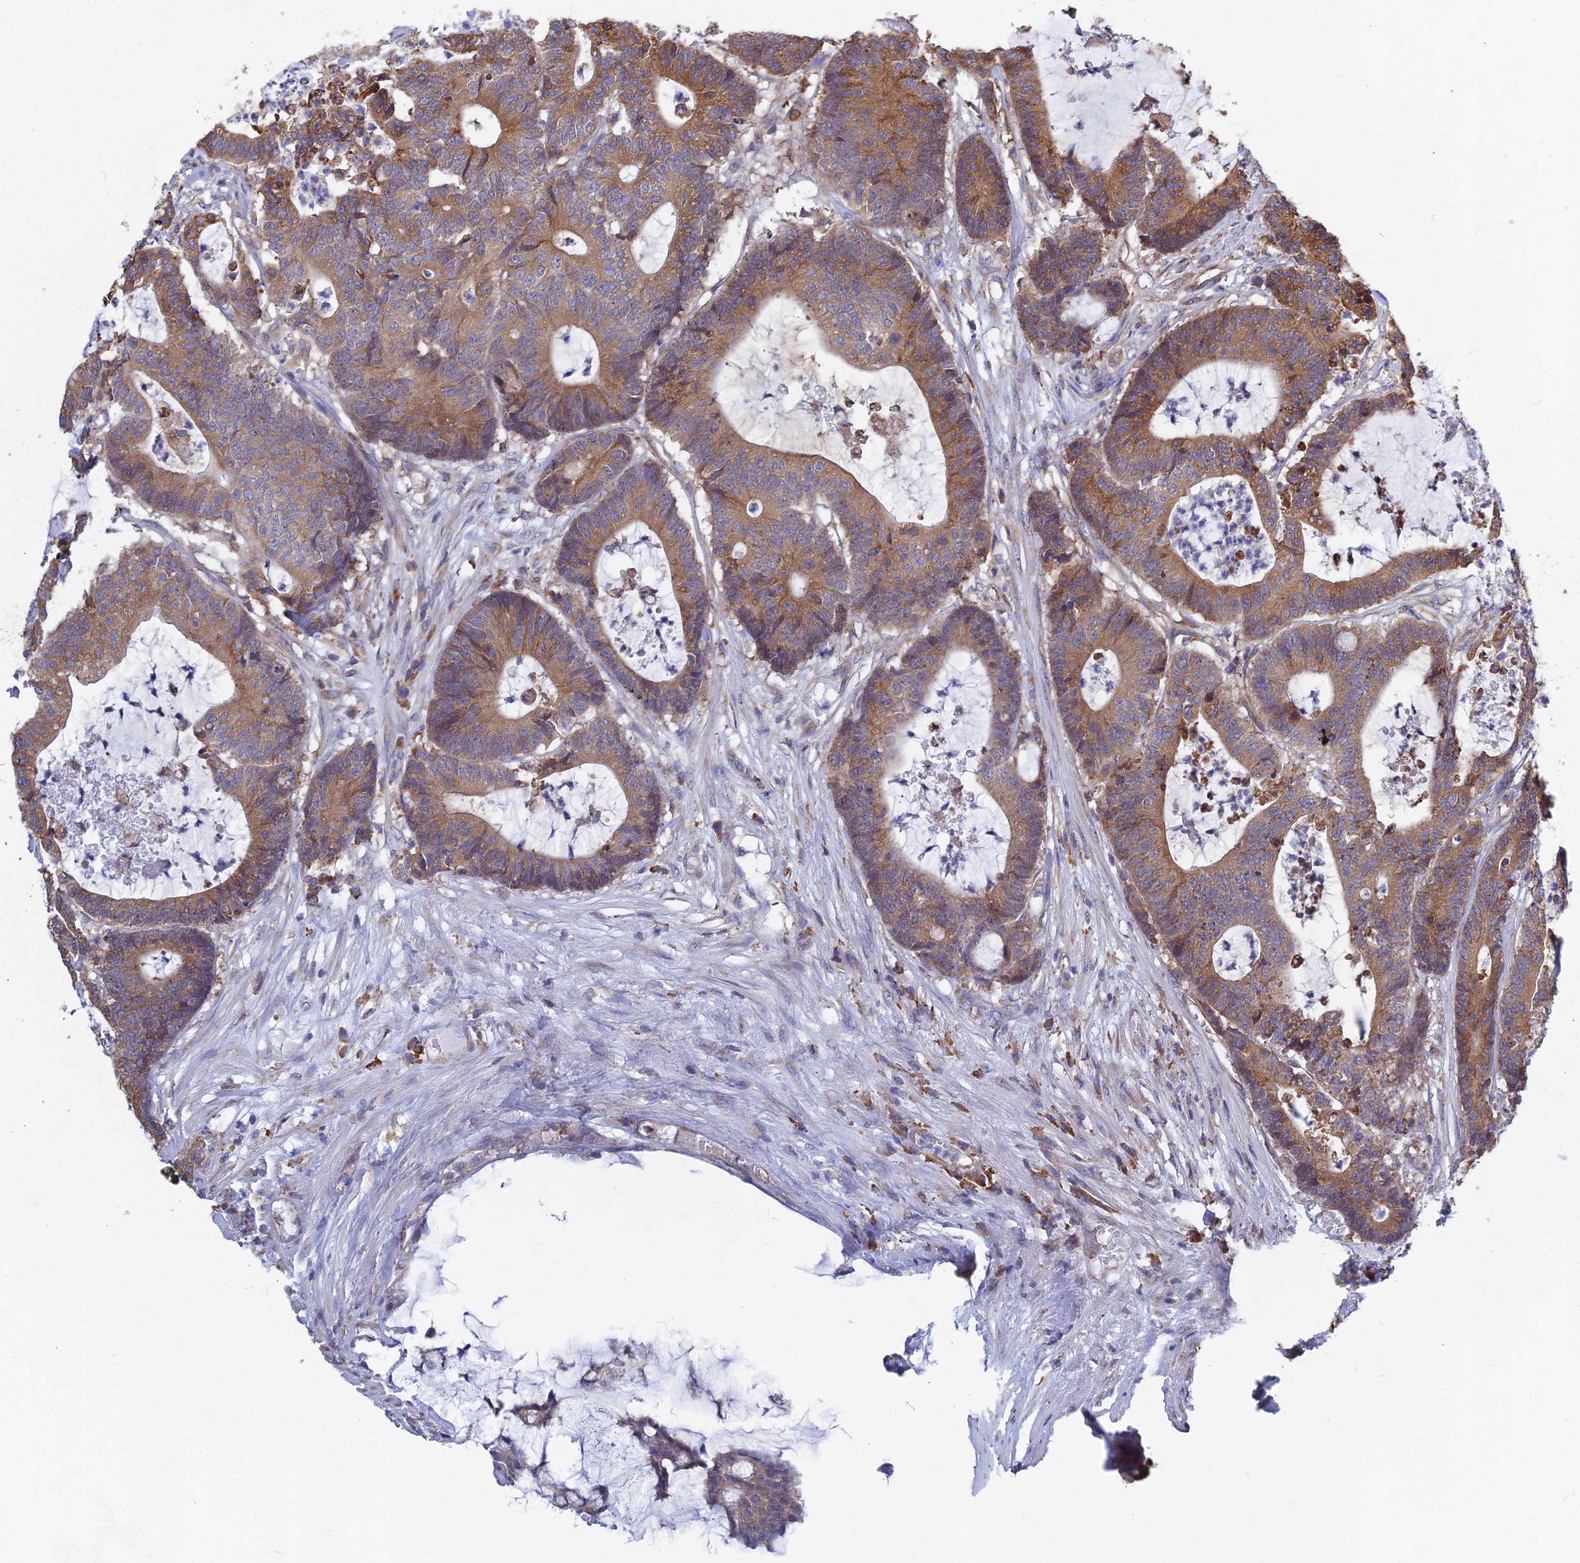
{"staining": {"intensity": "moderate", "quantity": ">75%", "location": "cytoplasmic/membranous"}, "tissue": "colorectal cancer", "cell_type": "Tumor cells", "image_type": "cancer", "snomed": [{"axis": "morphology", "description": "Adenocarcinoma, NOS"}, {"axis": "topography", "description": "Colon"}], "caption": "Immunohistochemical staining of adenocarcinoma (colorectal) shows medium levels of moderate cytoplasmic/membranous protein staining in about >75% of tumor cells. The staining was performed using DAB (3,3'-diaminobenzidine), with brown indicating positive protein expression. Nuclei are stained blue with hematoxylin.", "gene": "KIAA1143", "patient": {"sex": "female", "age": 84}}